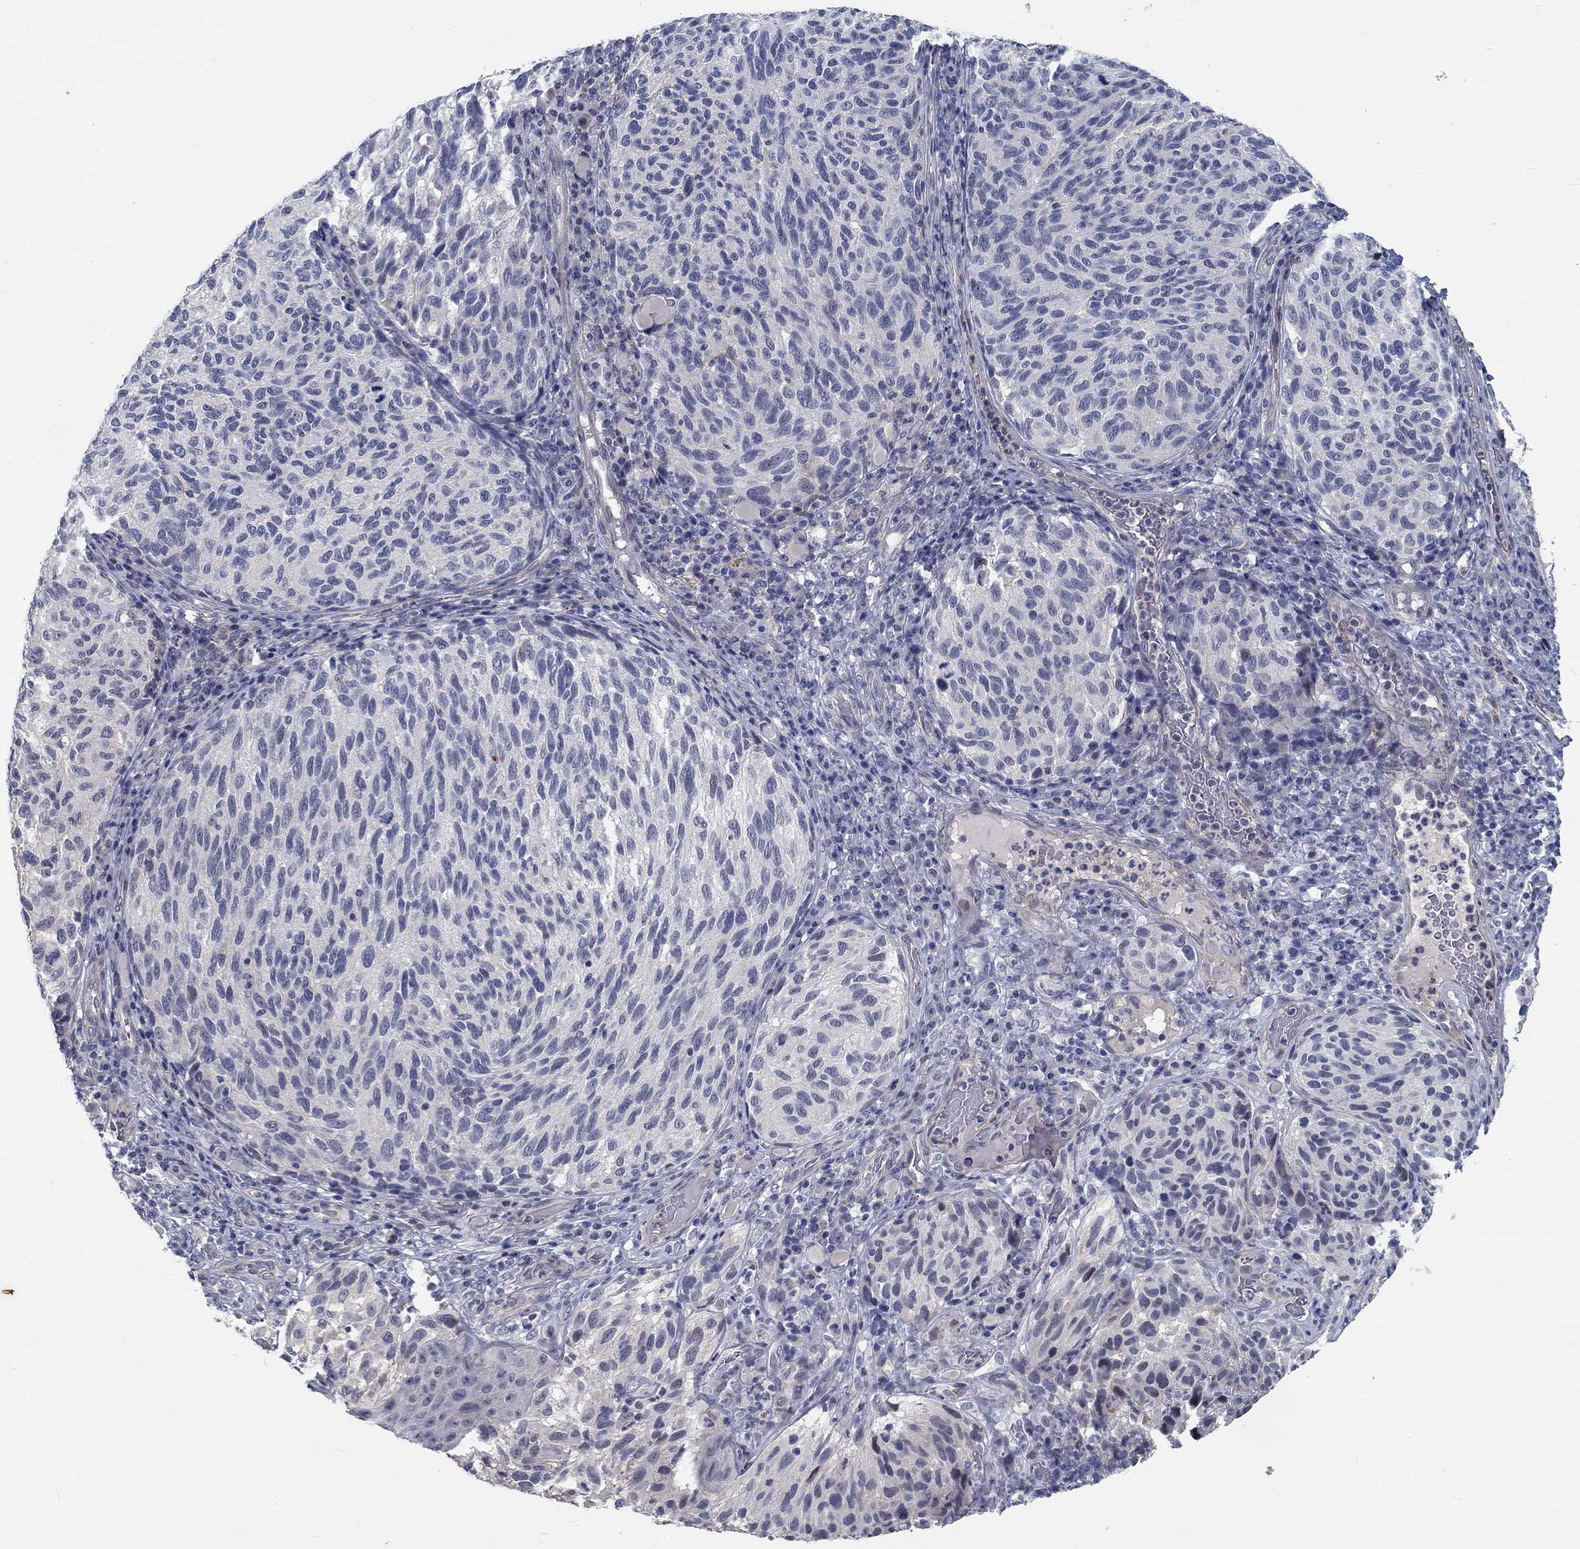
{"staining": {"intensity": "negative", "quantity": "none", "location": "none"}, "tissue": "melanoma", "cell_type": "Tumor cells", "image_type": "cancer", "snomed": [{"axis": "morphology", "description": "Malignant melanoma, NOS"}, {"axis": "topography", "description": "Skin"}], "caption": "Malignant melanoma stained for a protein using immunohistochemistry demonstrates no expression tumor cells.", "gene": "MYBPC1", "patient": {"sex": "female", "age": 73}}